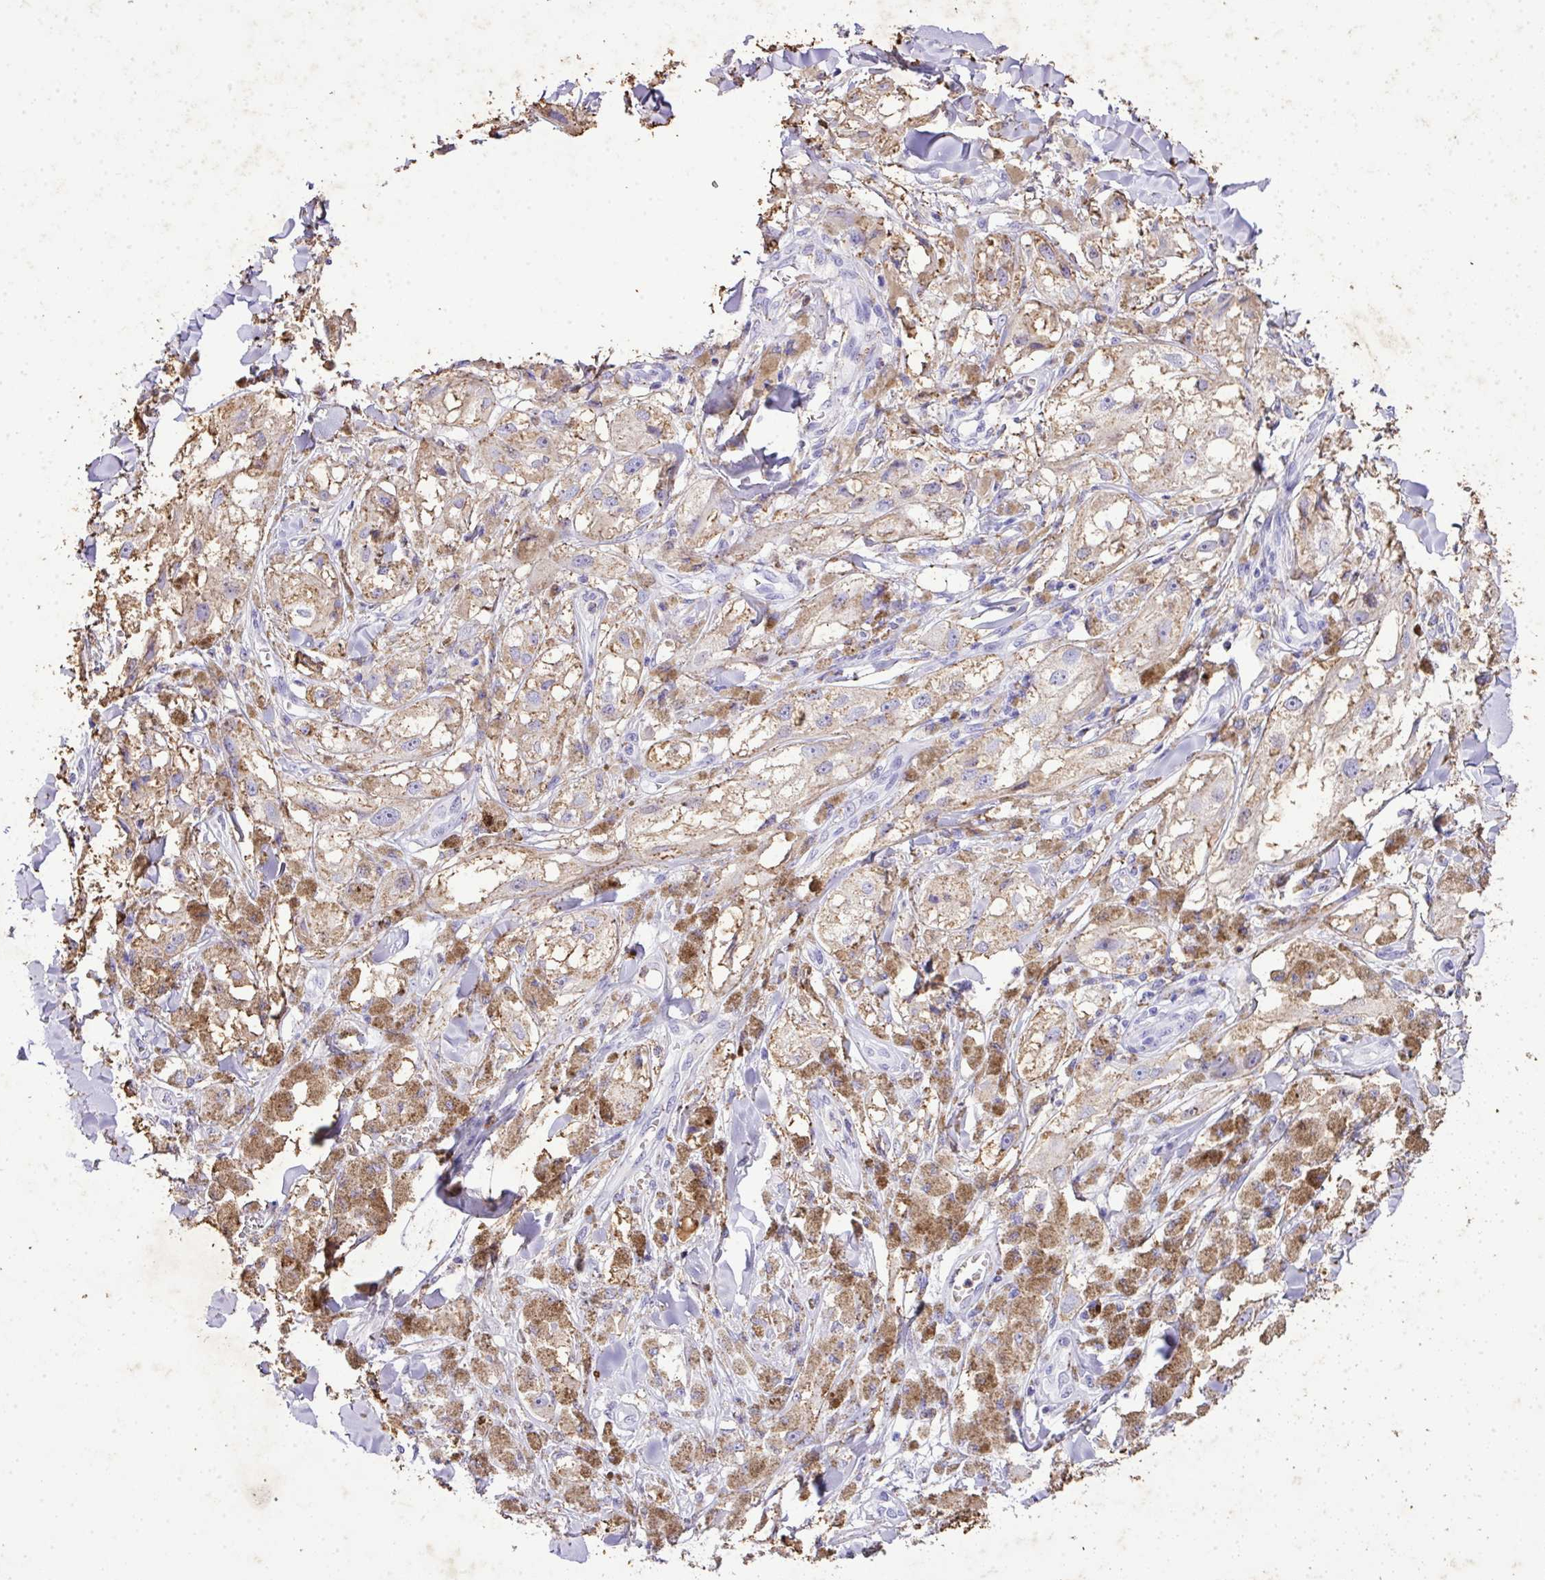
{"staining": {"intensity": "negative", "quantity": "none", "location": "none"}, "tissue": "melanoma", "cell_type": "Tumor cells", "image_type": "cancer", "snomed": [{"axis": "morphology", "description": "Malignant melanoma, NOS"}, {"axis": "topography", "description": "Skin"}], "caption": "A high-resolution photomicrograph shows IHC staining of malignant melanoma, which displays no significant positivity in tumor cells.", "gene": "KCNJ11", "patient": {"sex": "male", "age": 88}}